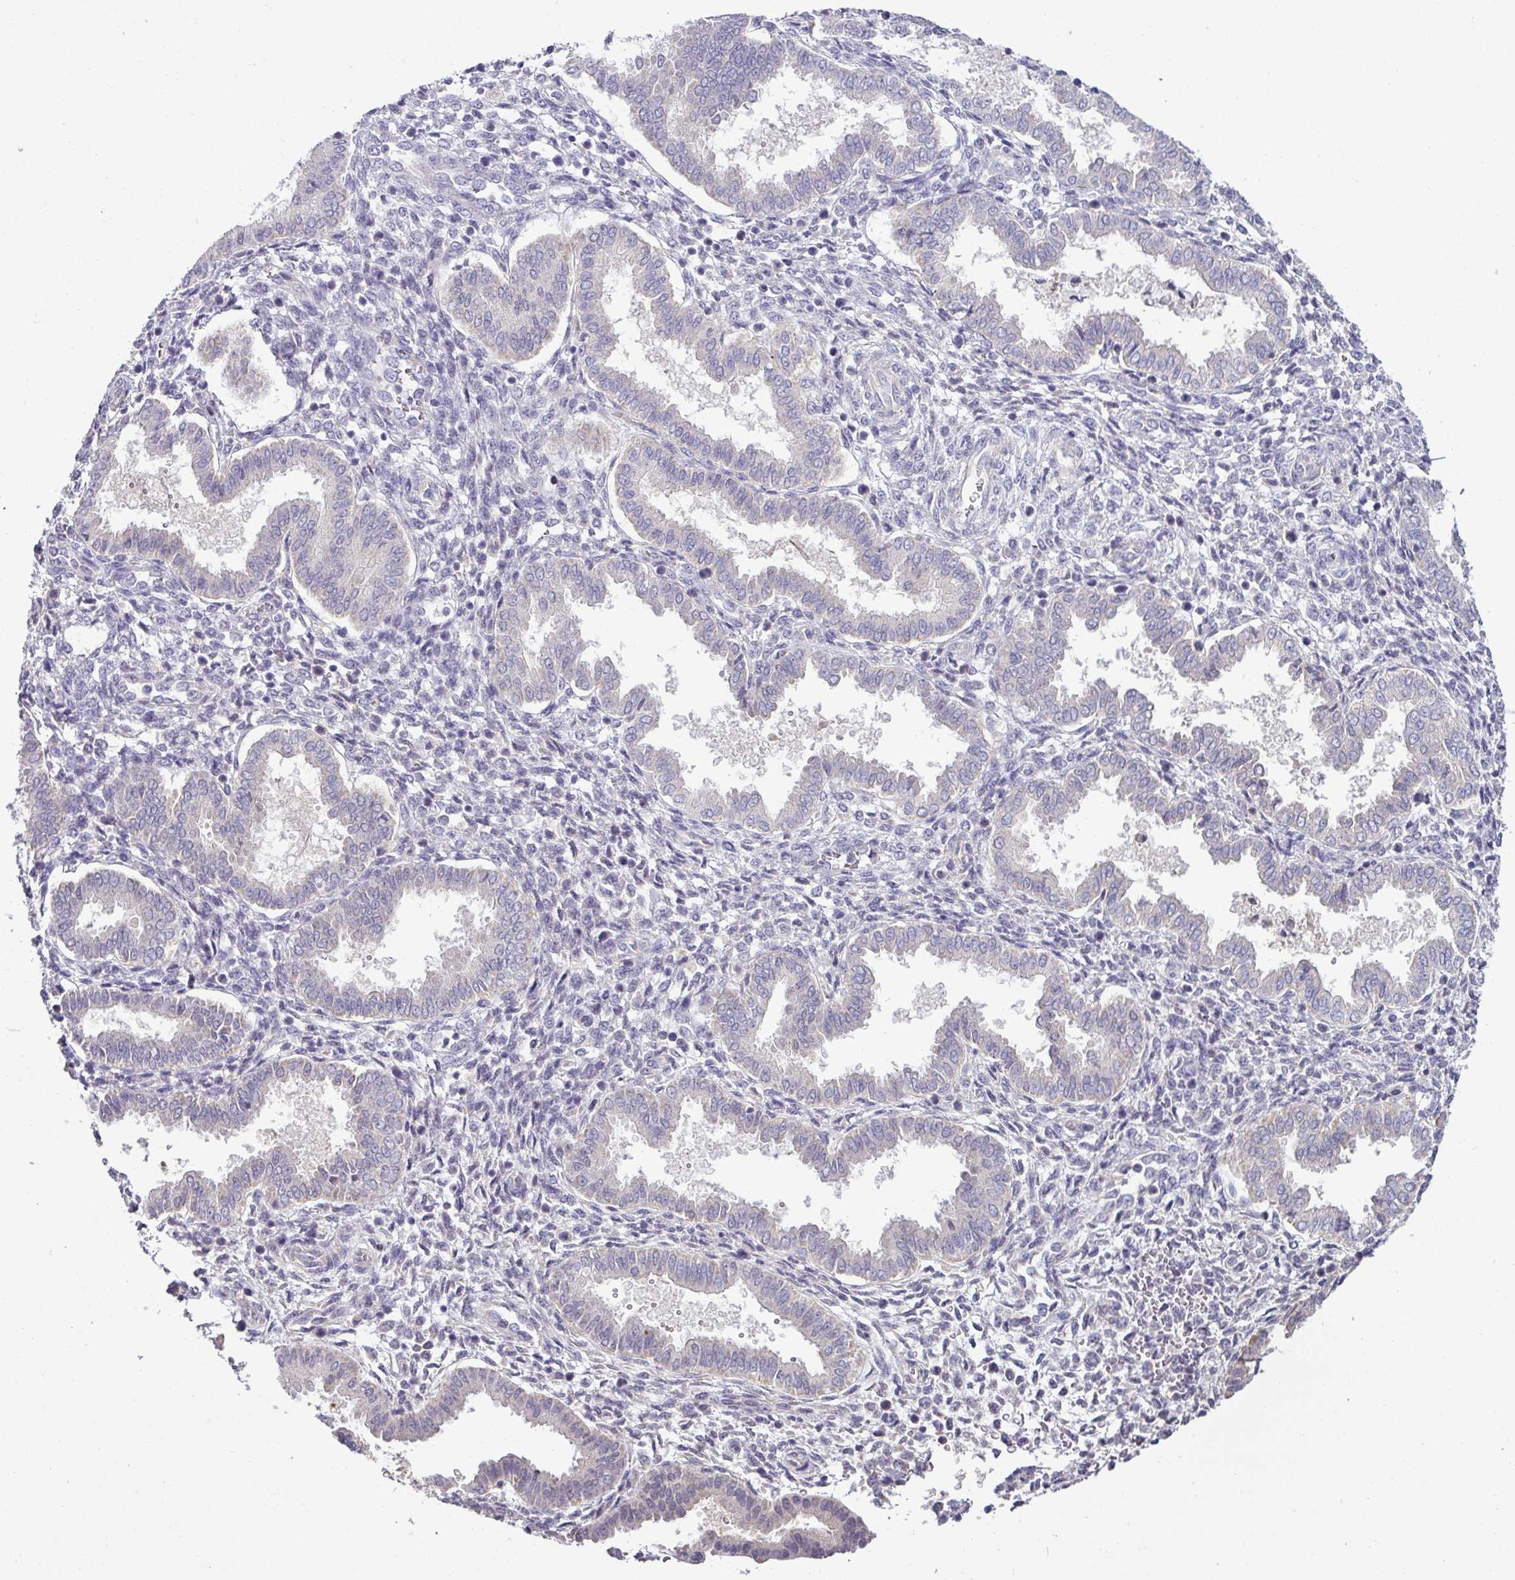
{"staining": {"intensity": "negative", "quantity": "none", "location": "none"}, "tissue": "endometrium", "cell_type": "Cells in endometrial stroma", "image_type": "normal", "snomed": [{"axis": "morphology", "description": "Normal tissue, NOS"}, {"axis": "topography", "description": "Endometrium"}], "caption": "There is no significant staining in cells in endometrial stroma of endometrium.", "gene": "HBEGF", "patient": {"sex": "female", "age": 24}}